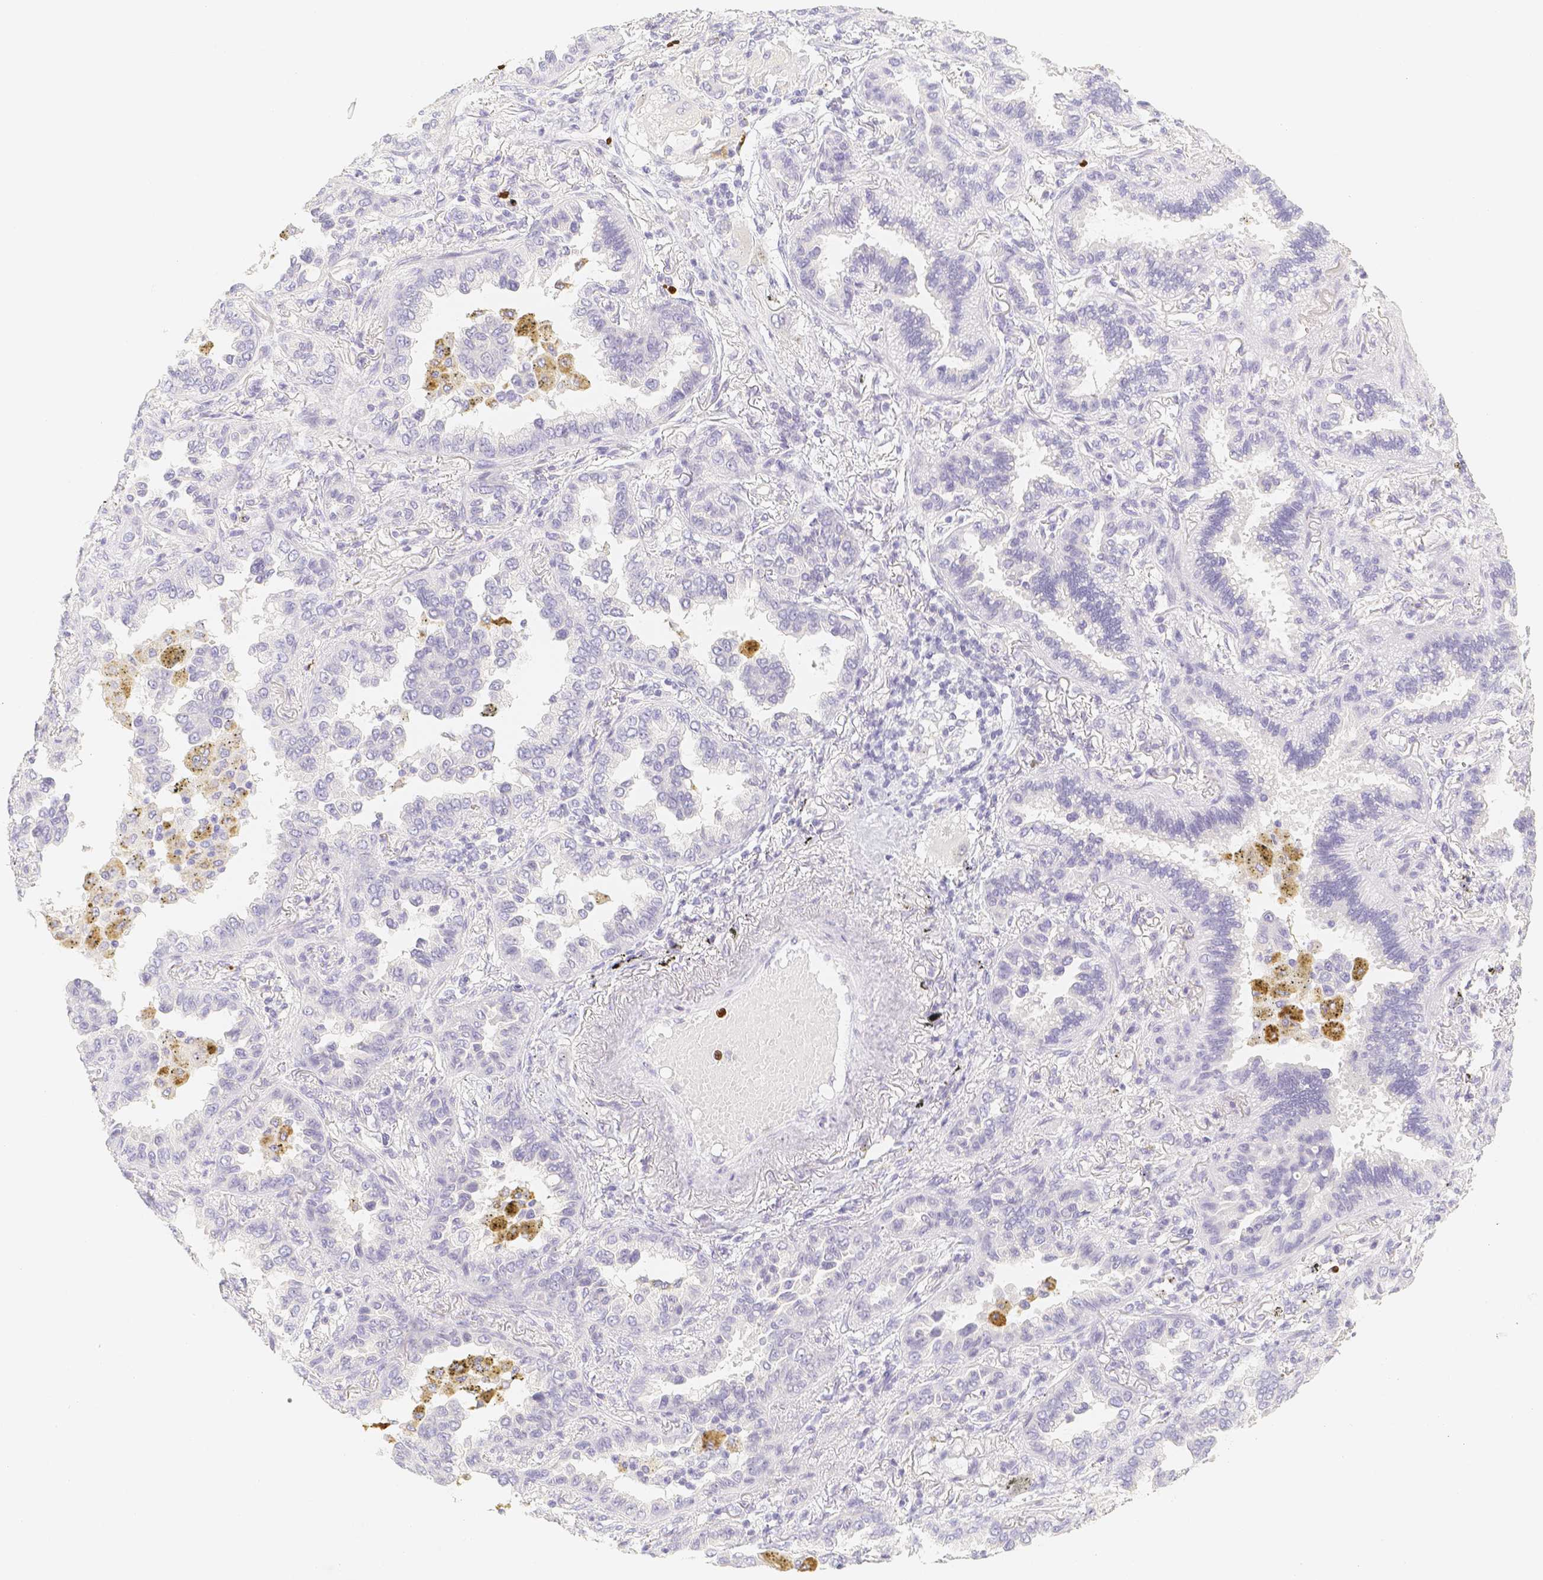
{"staining": {"intensity": "negative", "quantity": "none", "location": "none"}, "tissue": "lung cancer", "cell_type": "Tumor cells", "image_type": "cancer", "snomed": [{"axis": "morphology", "description": "Normal tissue, NOS"}, {"axis": "morphology", "description": "Adenocarcinoma, NOS"}, {"axis": "topography", "description": "Lung"}], "caption": "Lung cancer was stained to show a protein in brown. There is no significant positivity in tumor cells.", "gene": "PADI4", "patient": {"sex": "male", "age": 59}}